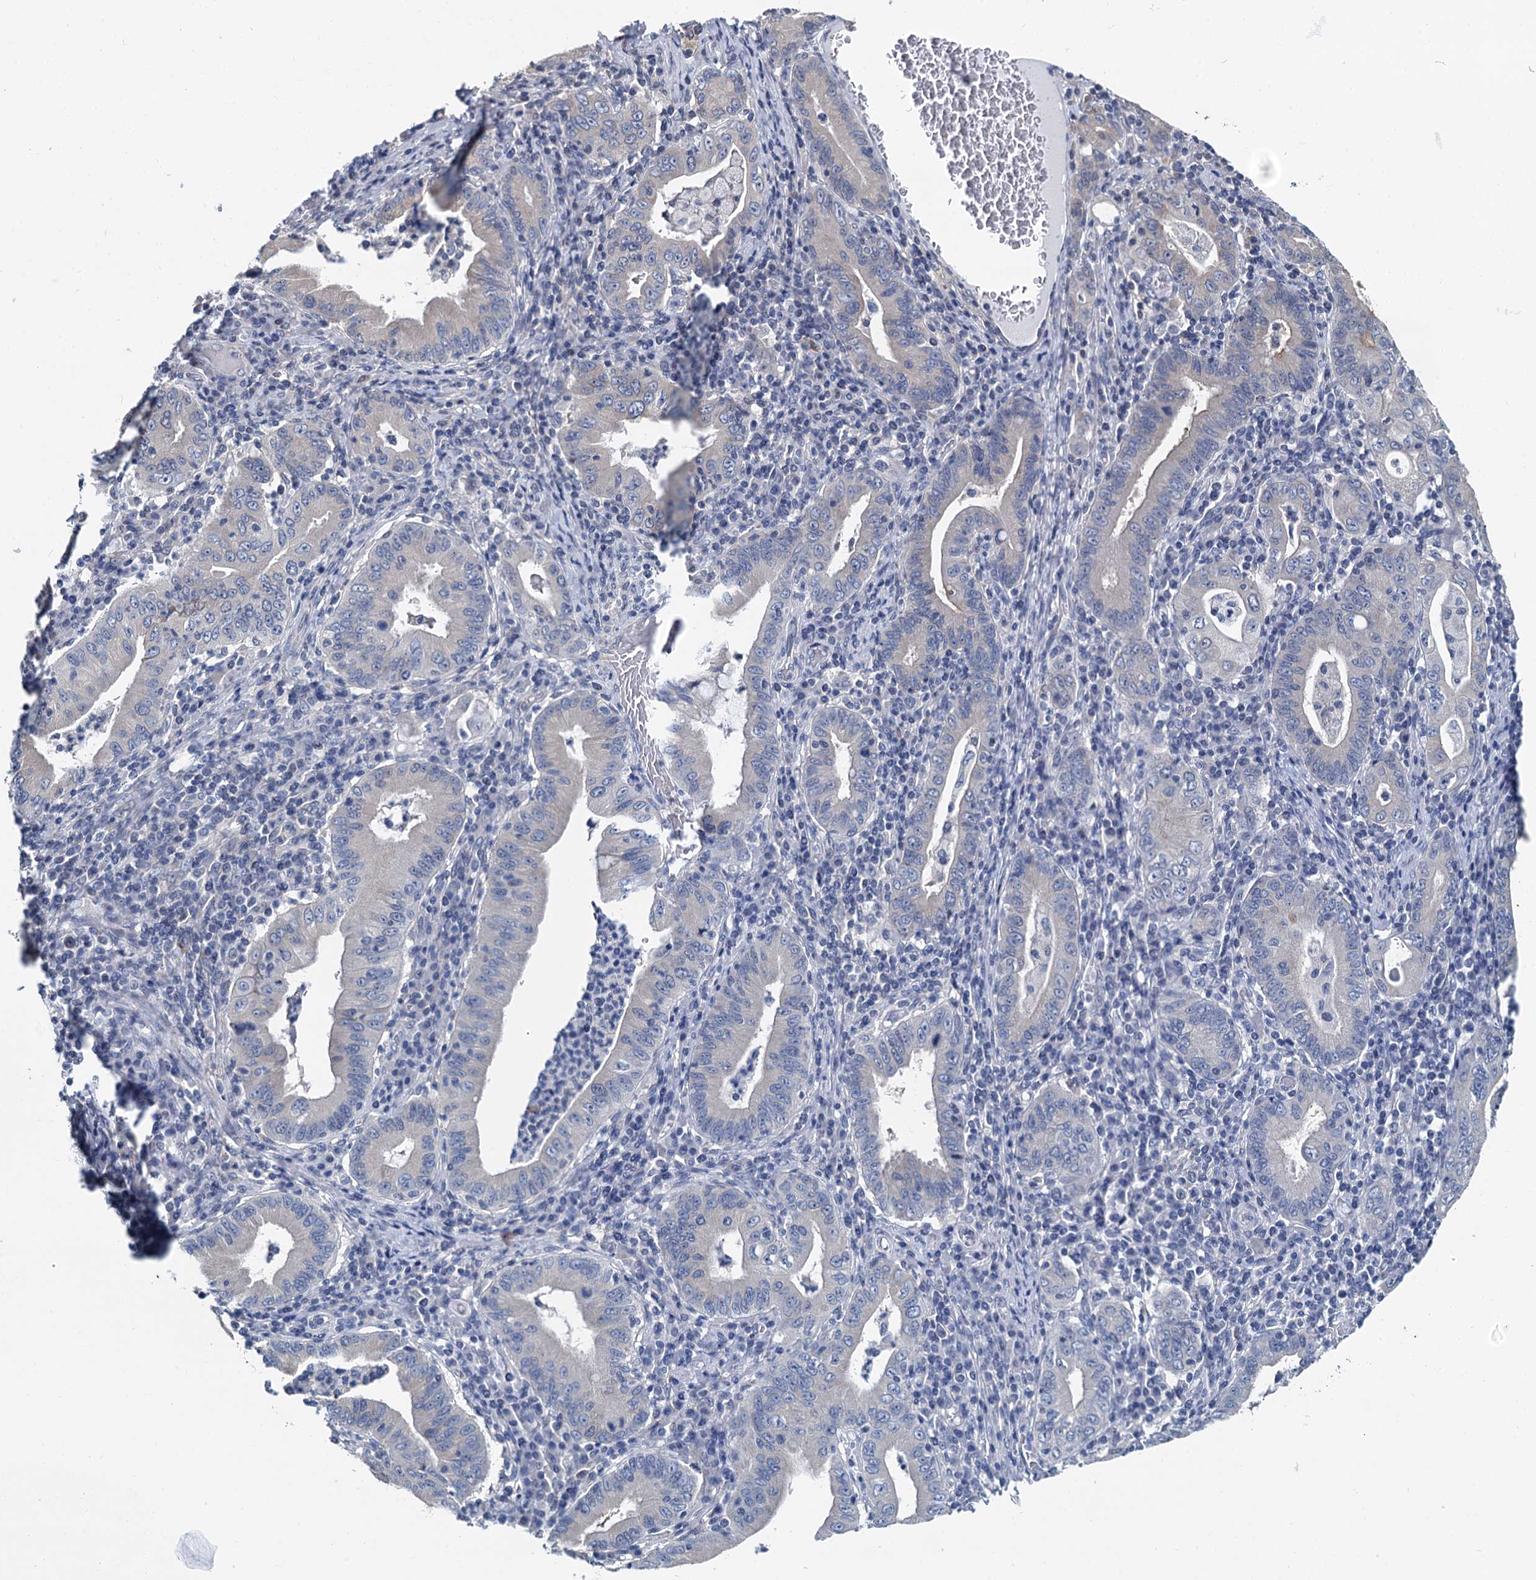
{"staining": {"intensity": "weak", "quantity": "<25%", "location": "cytoplasmic/membranous"}, "tissue": "stomach cancer", "cell_type": "Tumor cells", "image_type": "cancer", "snomed": [{"axis": "morphology", "description": "Normal tissue, NOS"}, {"axis": "morphology", "description": "Adenocarcinoma, NOS"}, {"axis": "topography", "description": "Esophagus"}, {"axis": "topography", "description": "Stomach, upper"}, {"axis": "topography", "description": "Peripheral nerve tissue"}], "caption": "This is a micrograph of immunohistochemistry (IHC) staining of stomach cancer, which shows no staining in tumor cells.", "gene": "MIOX", "patient": {"sex": "male", "age": 62}}